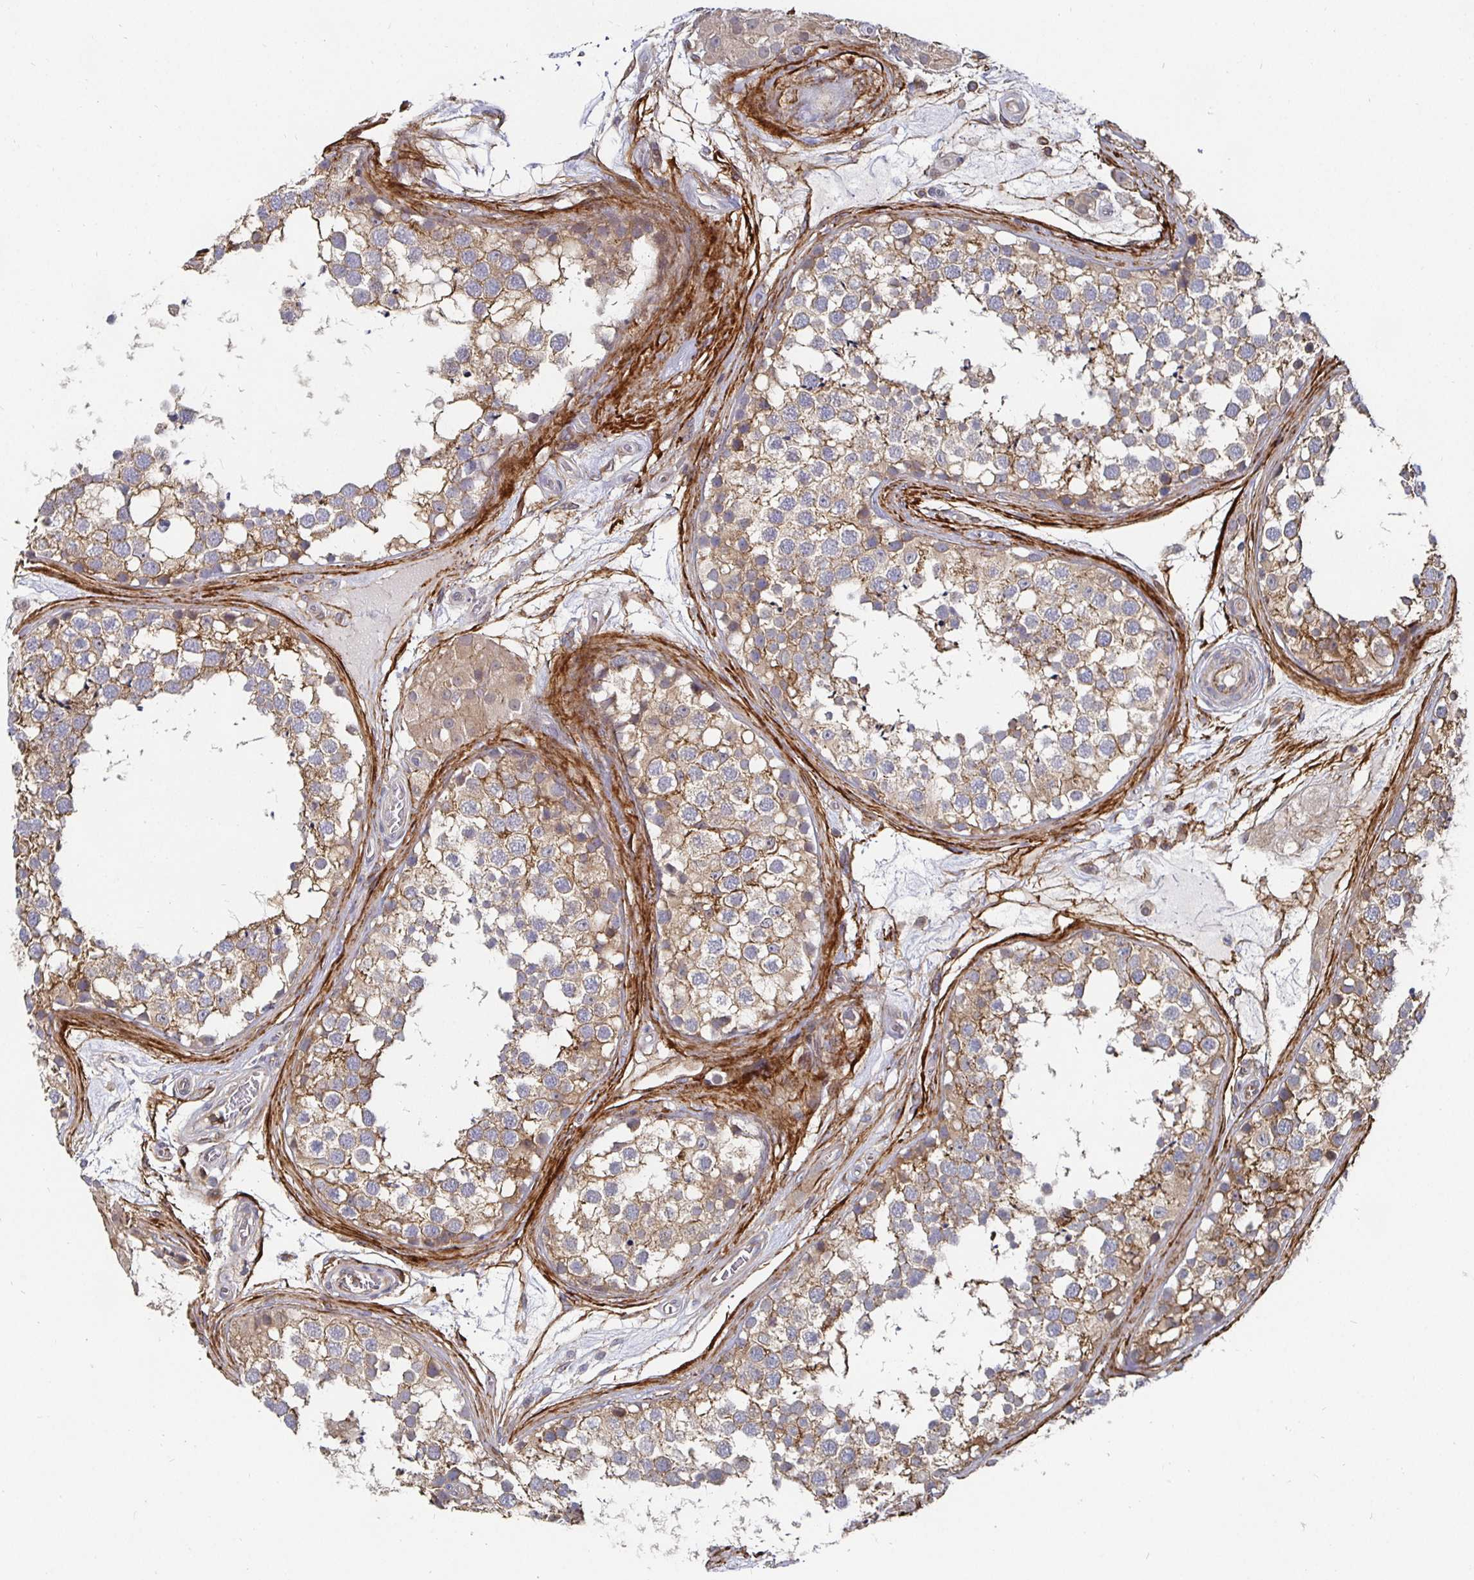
{"staining": {"intensity": "moderate", "quantity": ">75%", "location": "cytoplasmic/membranous"}, "tissue": "testis", "cell_type": "Cells in seminiferous ducts", "image_type": "normal", "snomed": [{"axis": "morphology", "description": "Normal tissue, NOS"}, {"axis": "morphology", "description": "Seminoma, NOS"}, {"axis": "topography", "description": "Testis"}], "caption": "The micrograph shows staining of normal testis, revealing moderate cytoplasmic/membranous protein expression (brown color) within cells in seminiferous ducts. The protein of interest is shown in brown color, while the nuclei are stained blue.", "gene": "GJA4", "patient": {"sex": "male", "age": 65}}